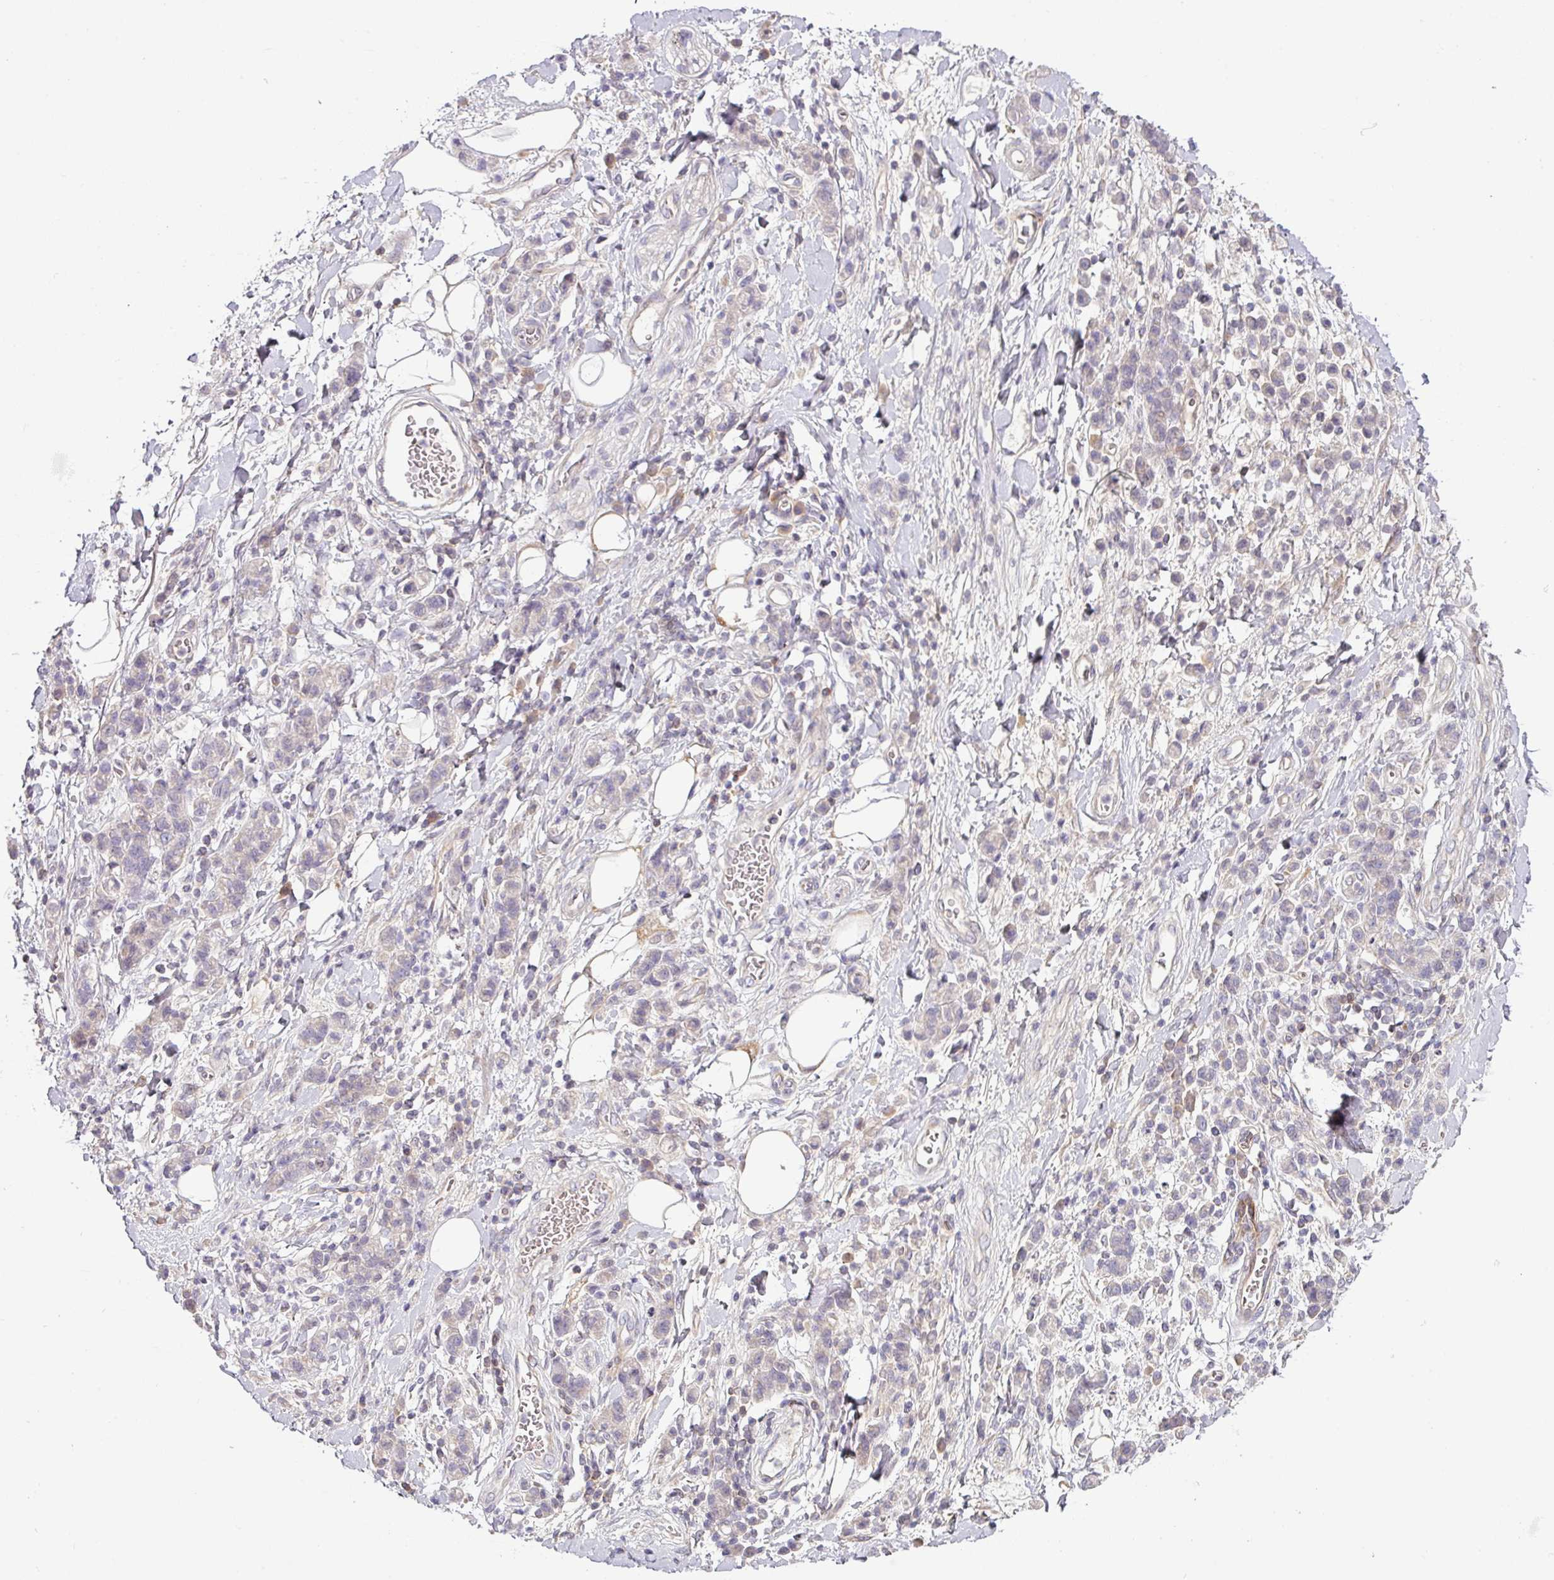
{"staining": {"intensity": "negative", "quantity": "none", "location": "none"}, "tissue": "stomach cancer", "cell_type": "Tumor cells", "image_type": "cancer", "snomed": [{"axis": "morphology", "description": "Adenocarcinoma, NOS"}, {"axis": "topography", "description": "Stomach"}], "caption": "An IHC photomicrograph of stomach cancer (adenocarcinoma) is shown. There is no staining in tumor cells of stomach cancer (adenocarcinoma). (DAB immunohistochemistry (IHC) with hematoxylin counter stain).", "gene": "SLAMF6", "patient": {"sex": "male", "age": 77}}